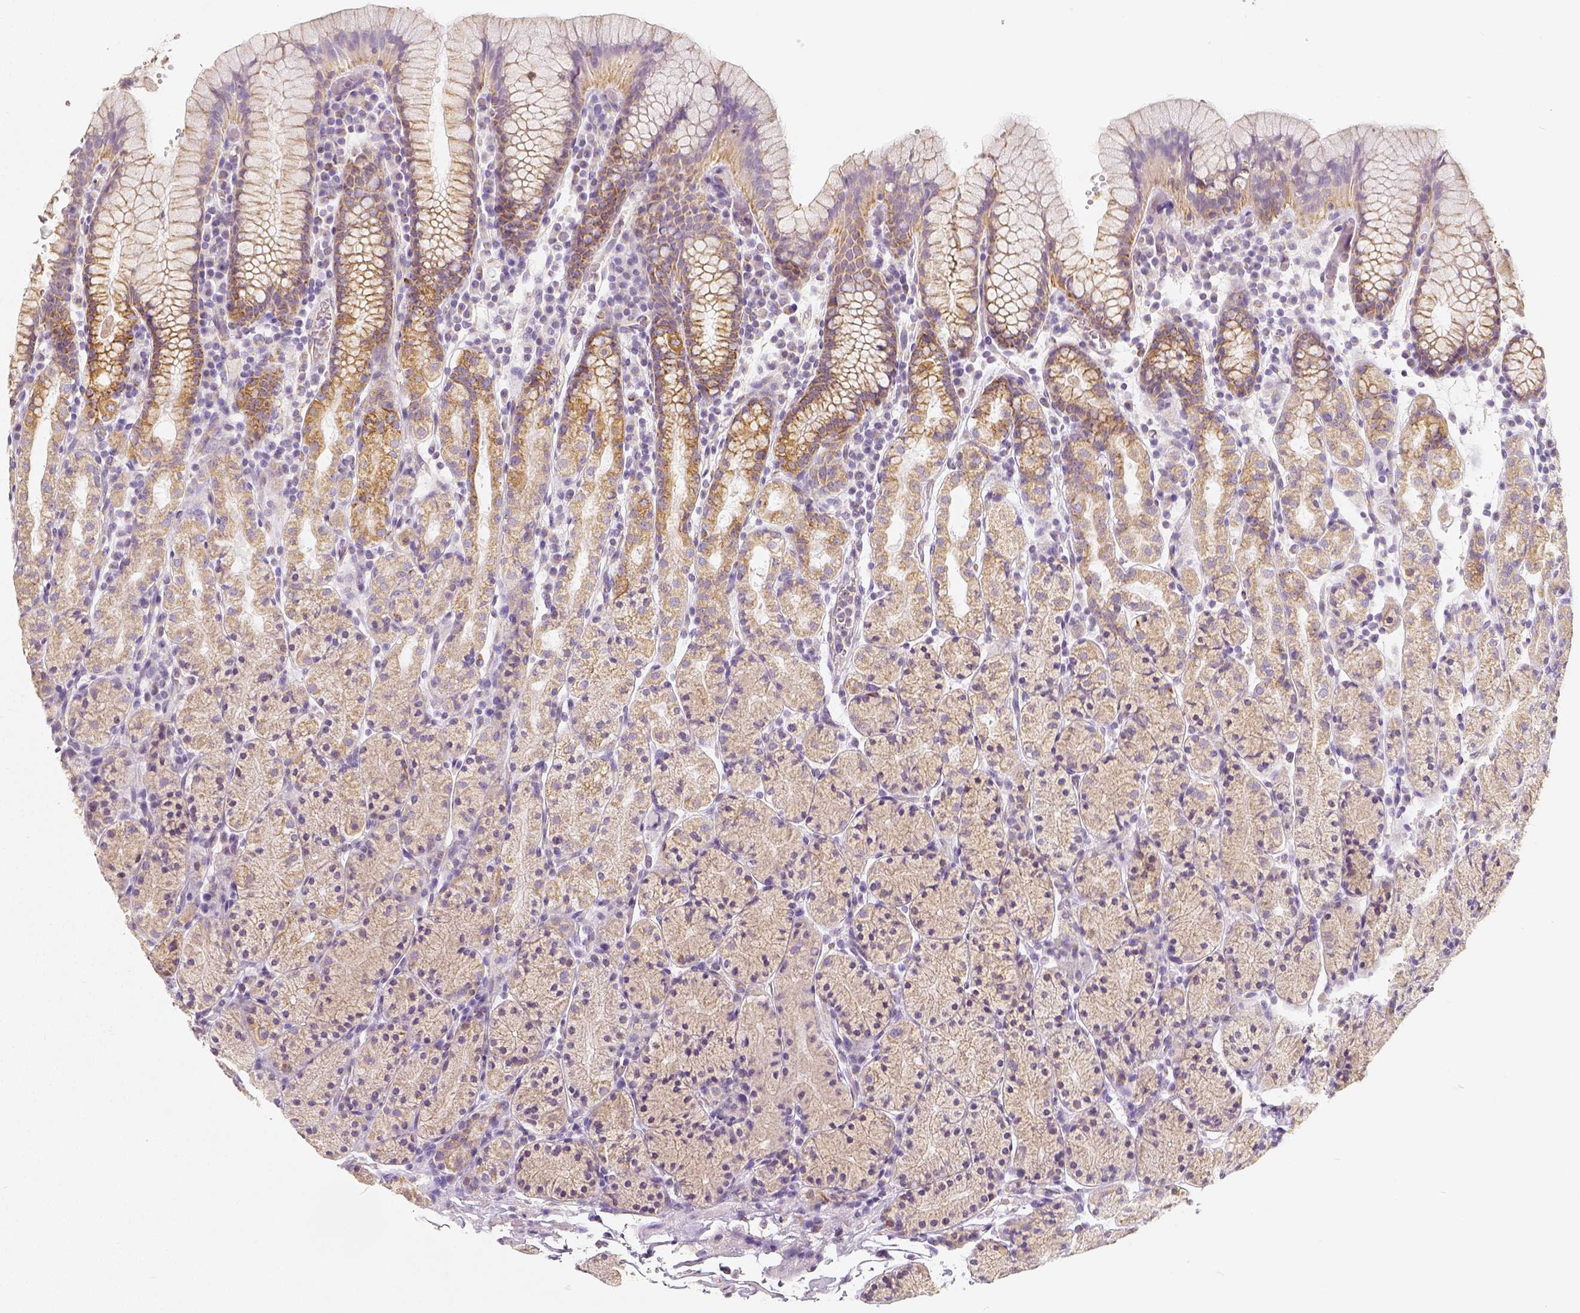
{"staining": {"intensity": "moderate", "quantity": "<25%", "location": "cytoplasmic/membranous"}, "tissue": "stomach", "cell_type": "Glandular cells", "image_type": "normal", "snomed": [{"axis": "morphology", "description": "Normal tissue, NOS"}, {"axis": "topography", "description": "Stomach, upper"}, {"axis": "topography", "description": "Stomach"}], "caption": "Immunohistochemical staining of unremarkable human stomach displays <25% levels of moderate cytoplasmic/membranous protein staining in approximately <25% of glandular cells.", "gene": "PGAM5", "patient": {"sex": "male", "age": 62}}